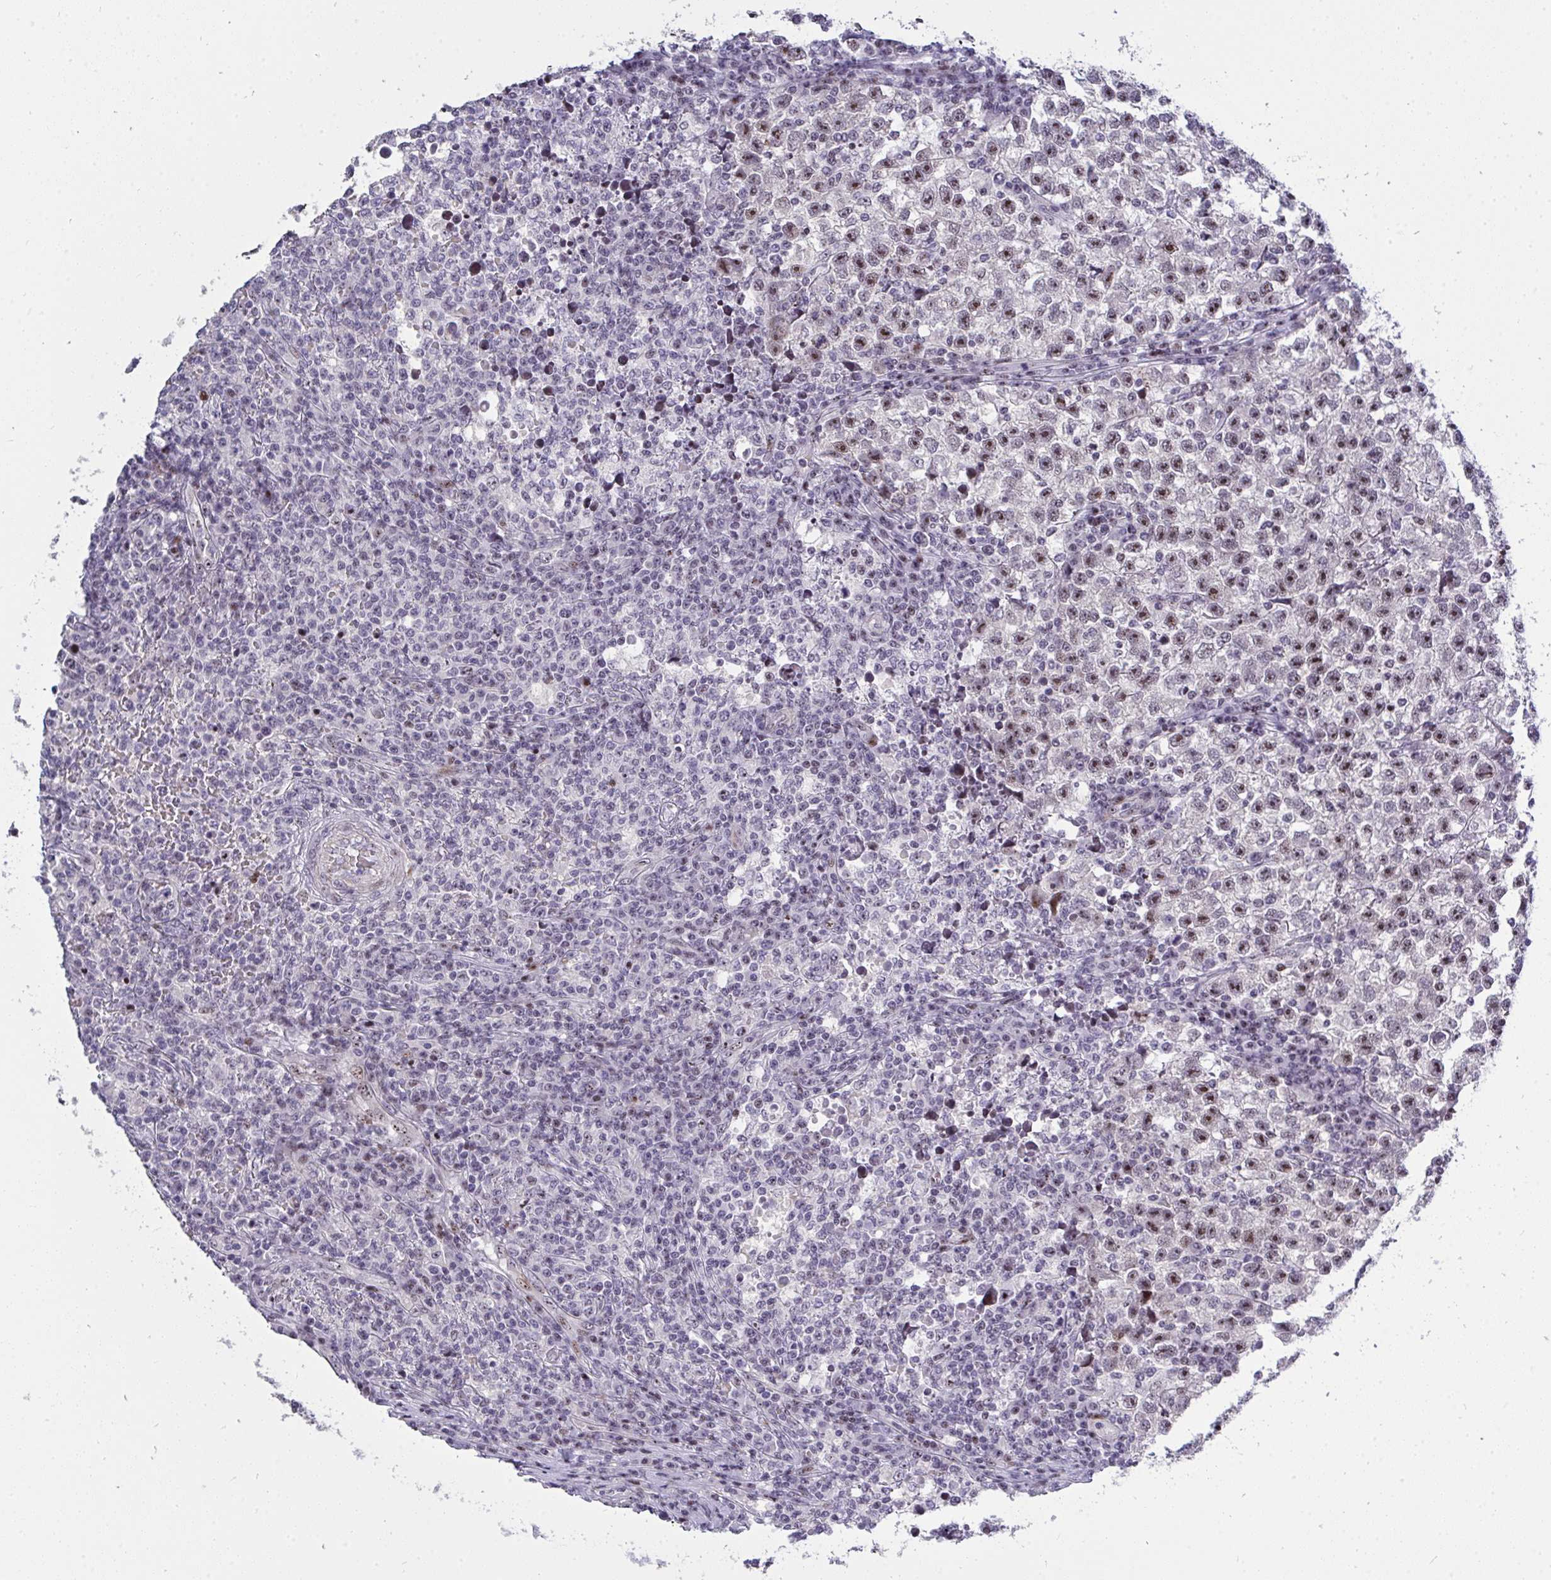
{"staining": {"intensity": "moderate", "quantity": ">75%", "location": "nuclear"}, "tissue": "testis cancer", "cell_type": "Tumor cells", "image_type": "cancer", "snomed": [{"axis": "morphology", "description": "Seminoma, NOS"}, {"axis": "topography", "description": "Testis"}], "caption": "Immunohistochemical staining of human testis seminoma displays medium levels of moderate nuclear protein staining in about >75% of tumor cells. (Brightfield microscopy of DAB IHC at high magnification).", "gene": "PLPPR3", "patient": {"sex": "male", "age": 22}}